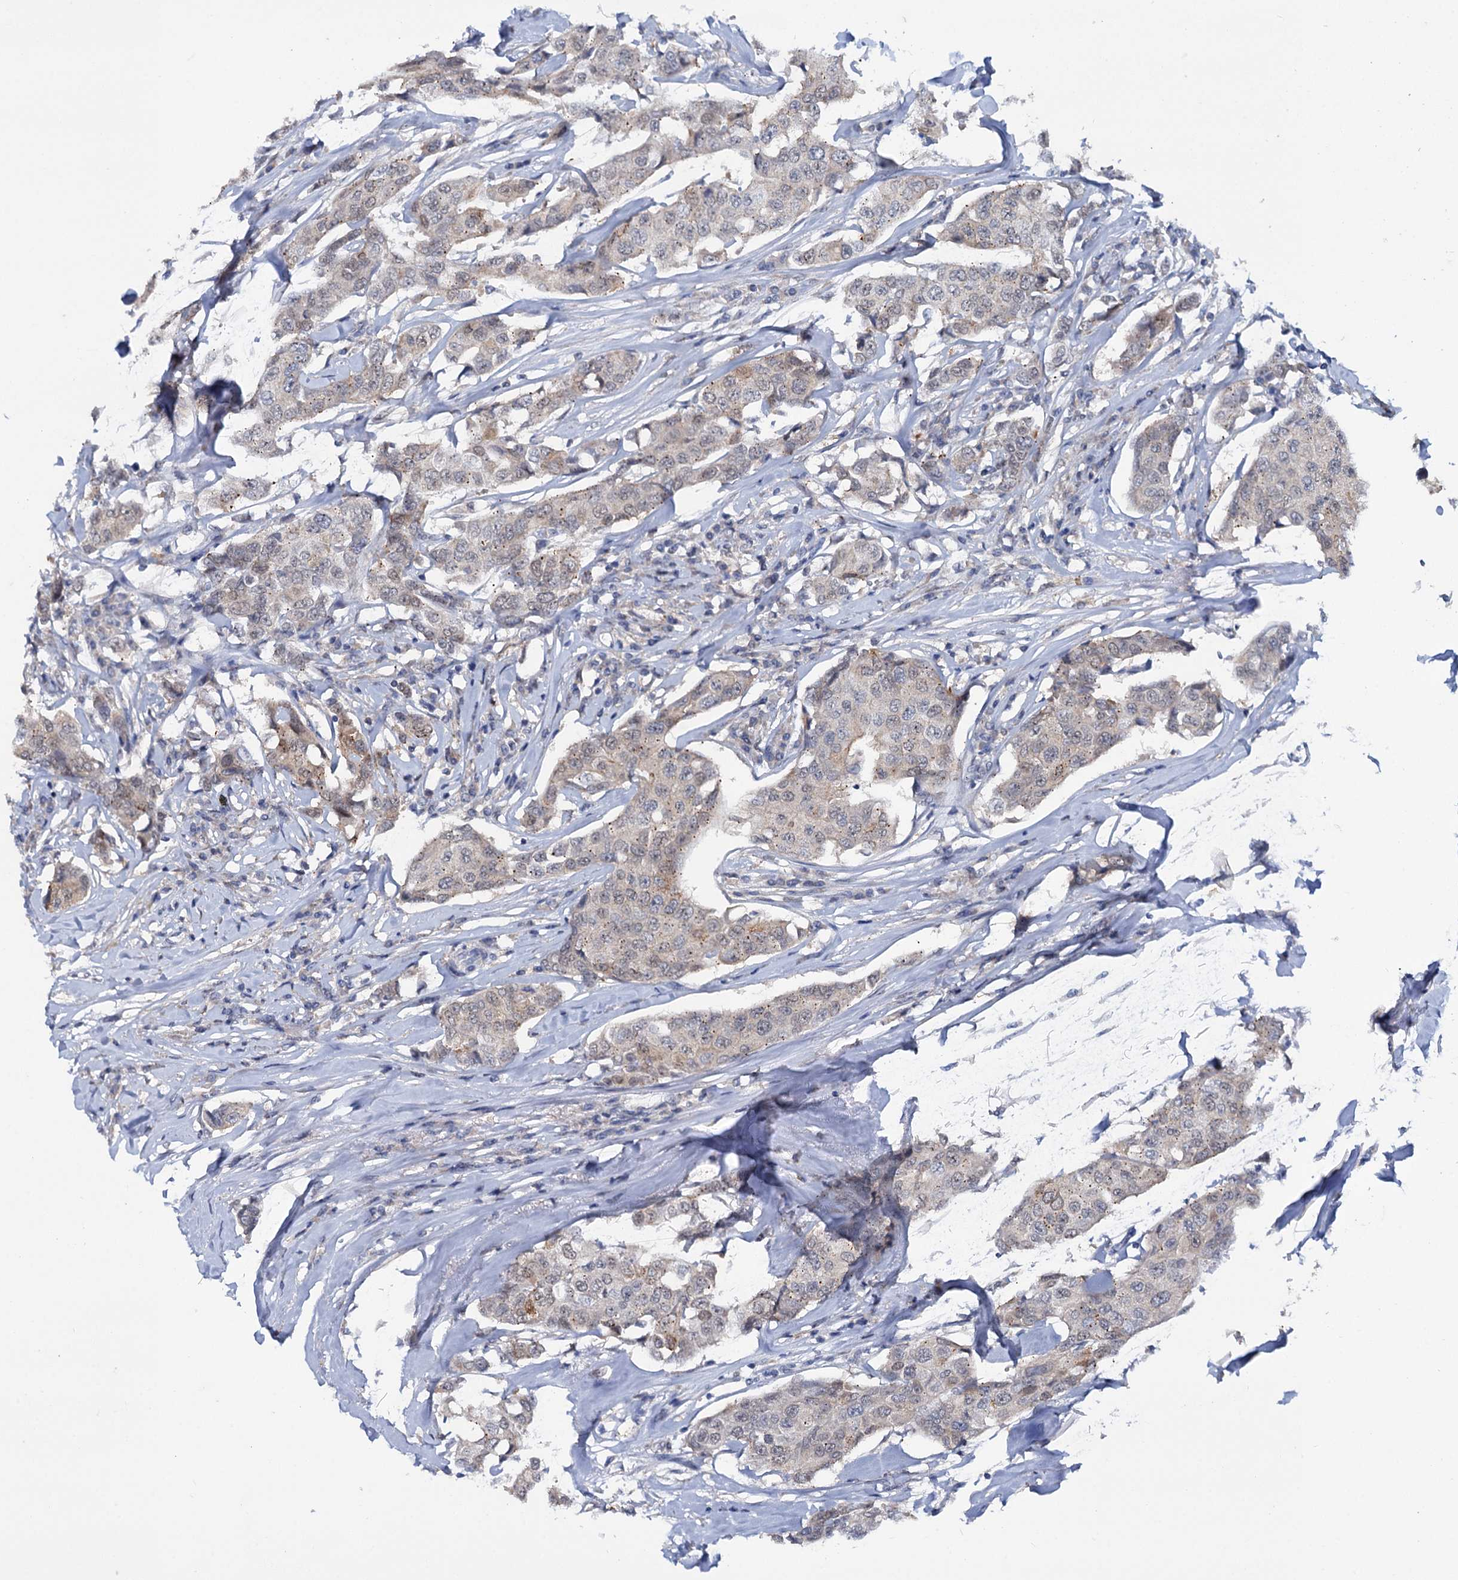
{"staining": {"intensity": "weak", "quantity": "25%-75%", "location": "cytoplasmic/membranous,nuclear"}, "tissue": "breast cancer", "cell_type": "Tumor cells", "image_type": "cancer", "snomed": [{"axis": "morphology", "description": "Duct carcinoma"}, {"axis": "topography", "description": "Breast"}], "caption": "Breast intraductal carcinoma stained for a protein (brown) reveals weak cytoplasmic/membranous and nuclear positive staining in approximately 25%-75% of tumor cells.", "gene": "MID1IP1", "patient": {"sex": "female", "age": 80}}